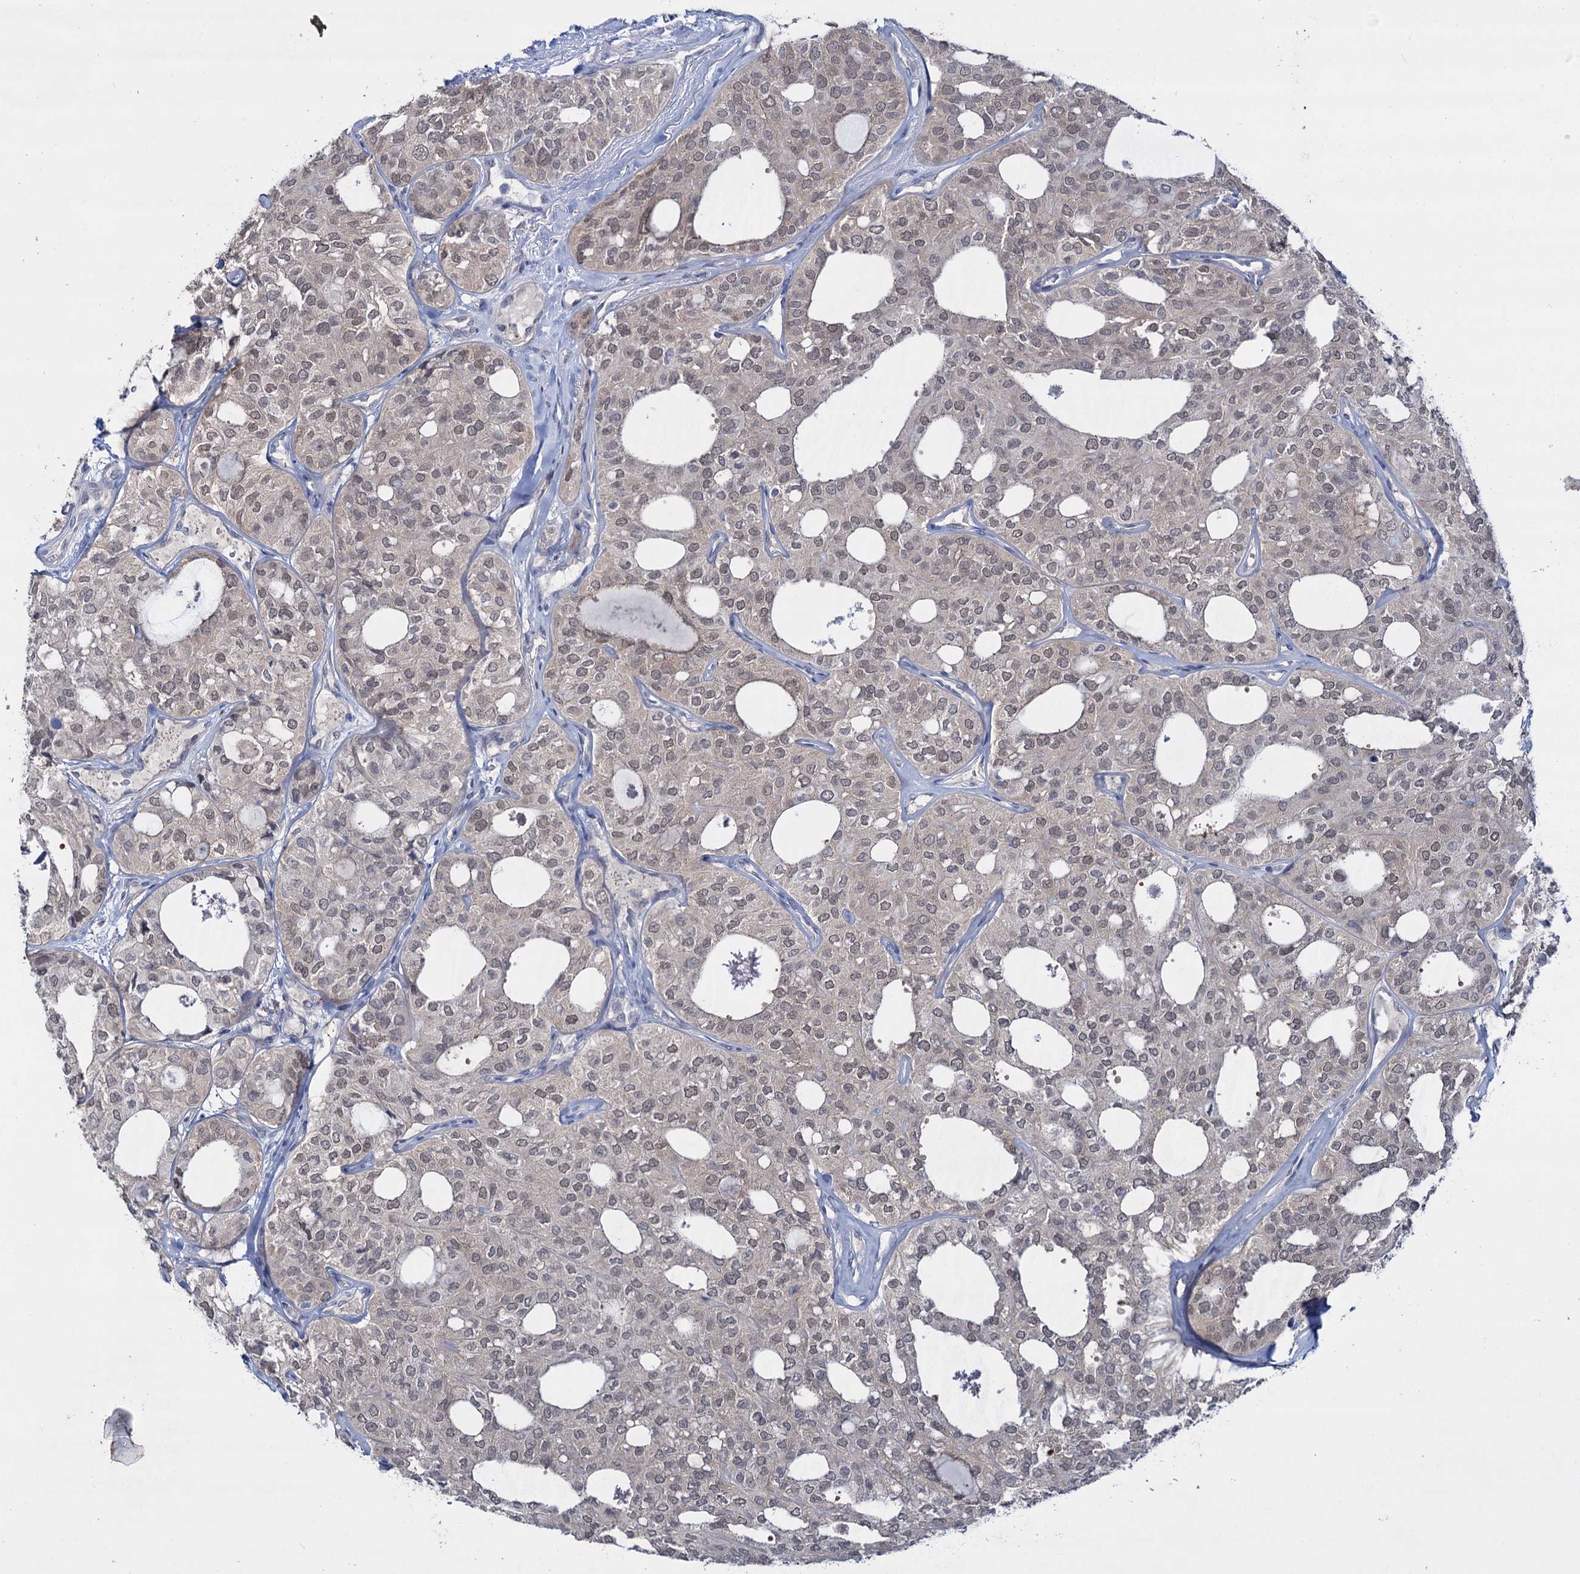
{"staining": {"intensity": "weak", "quantity": "<25%", "location": "cytoplasmic/membranous,nuclear"}, "tissue": "thyroid cancer", "cell_type": "Tumor cells", "image_type": "cancer", "snomed": [{"axis": "morphology", "description": "Follicular adenoma carcinoma, NOS"}, {"axis": "topography", "description": "Thyroid gland"}], "caption": "Tumor cells are negative for brown protein staining in thyroid cancer (follicular adenoma carcinoma). (DAB immunohistochemistry visualized using brightfield microscopy, high magnification).", "gene": "LYZL4", "patient": {"sex": "male", "age": 75}}